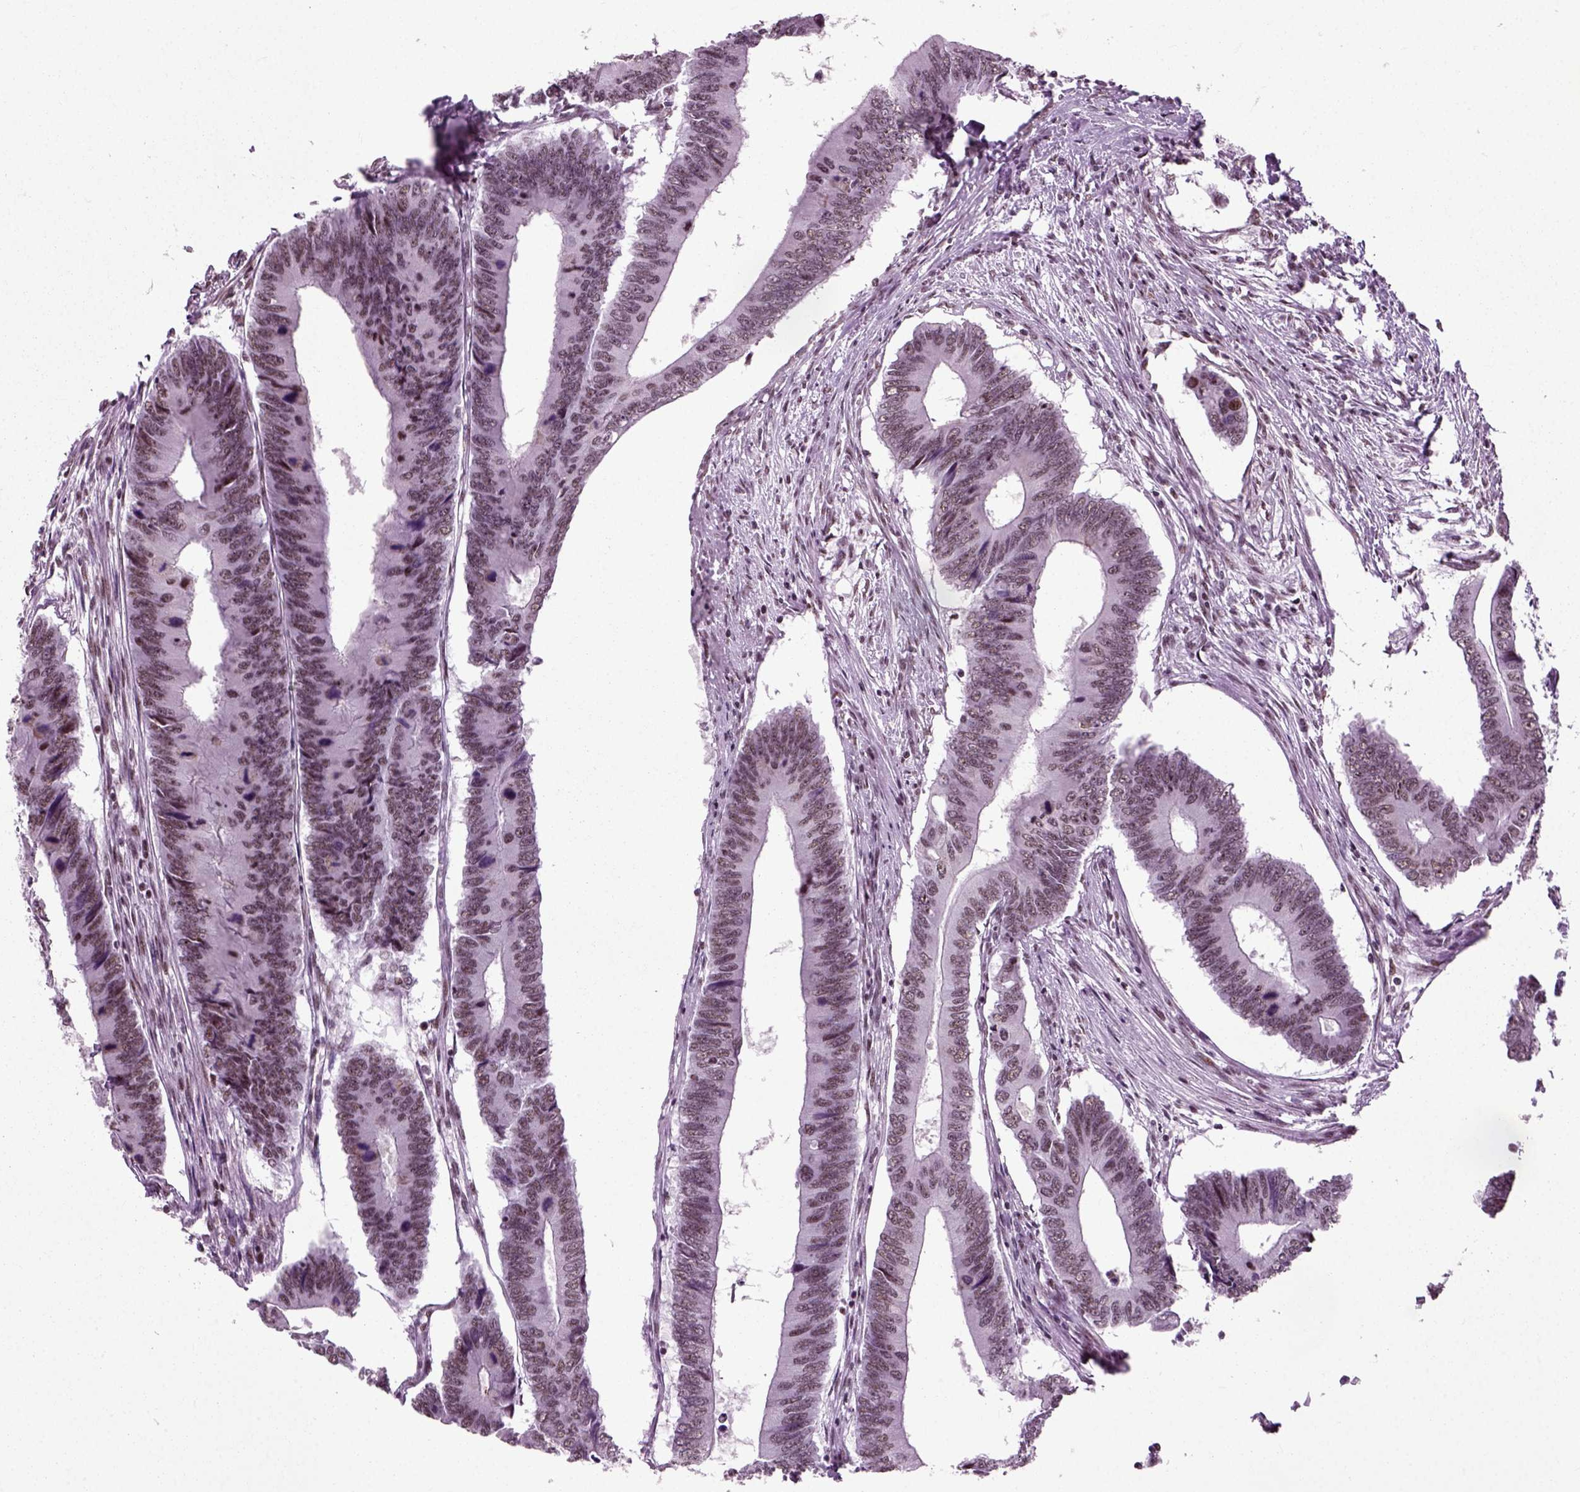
{"staining": {"intensity": "weak", "quantity": ">75%", "location": "nuclear"}, "tissue": "colorectal cancer", "cell_type": "Tumor cells", "image_type": "cancer", "snomed": [{"axis": "morphology", "description": "Adenocarcinoma, NOS"}, {"axis": "topography", "description": "Colon"}], "caption": "This is an image of IHC staining of colorectal adenocarcinoma, which shows weak expression in the nuclear of tumor cells.", "gene": "RCOR3", "patient": {"sex": "male", "age": 53}}